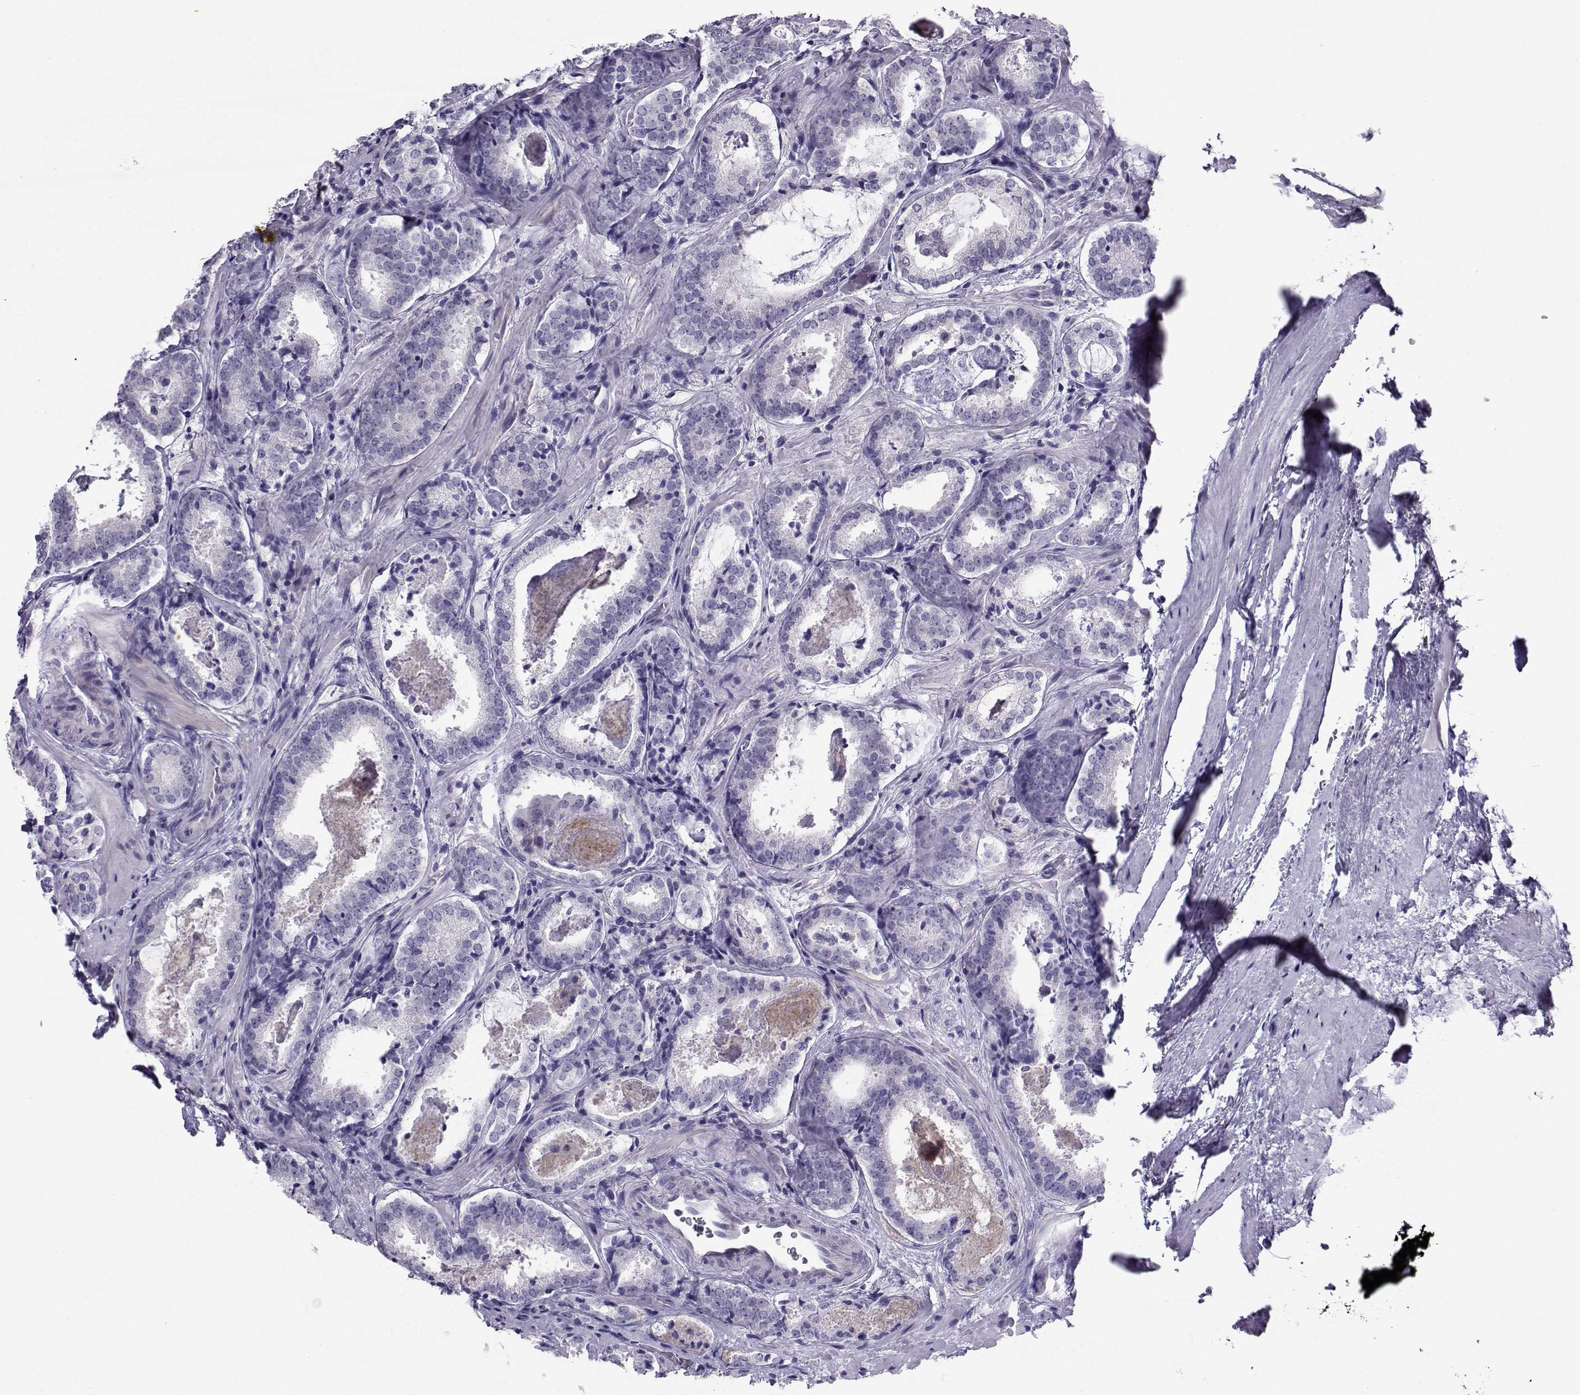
{"staining": {"intensity": "negative", "quantity": "none", "location": "none"}, "tissue": "prostate cancer", "cell_type": "Tumor cells", "image_type": "cancer", "snomed": [{"axis": "morphology", "description": "Adenocarcinoma, NOS"}, {"axis": "morphology", "description": "Adenocarcinoma, High grade"}, {"axis": "topography", "description": "Prostate"}], "caption": "The image exhibits no staining of tumor cells in high-grade adenocarcinoma (prostate).", "gene": "PGK1", "patient": {"sex": "male", "age": 62}}